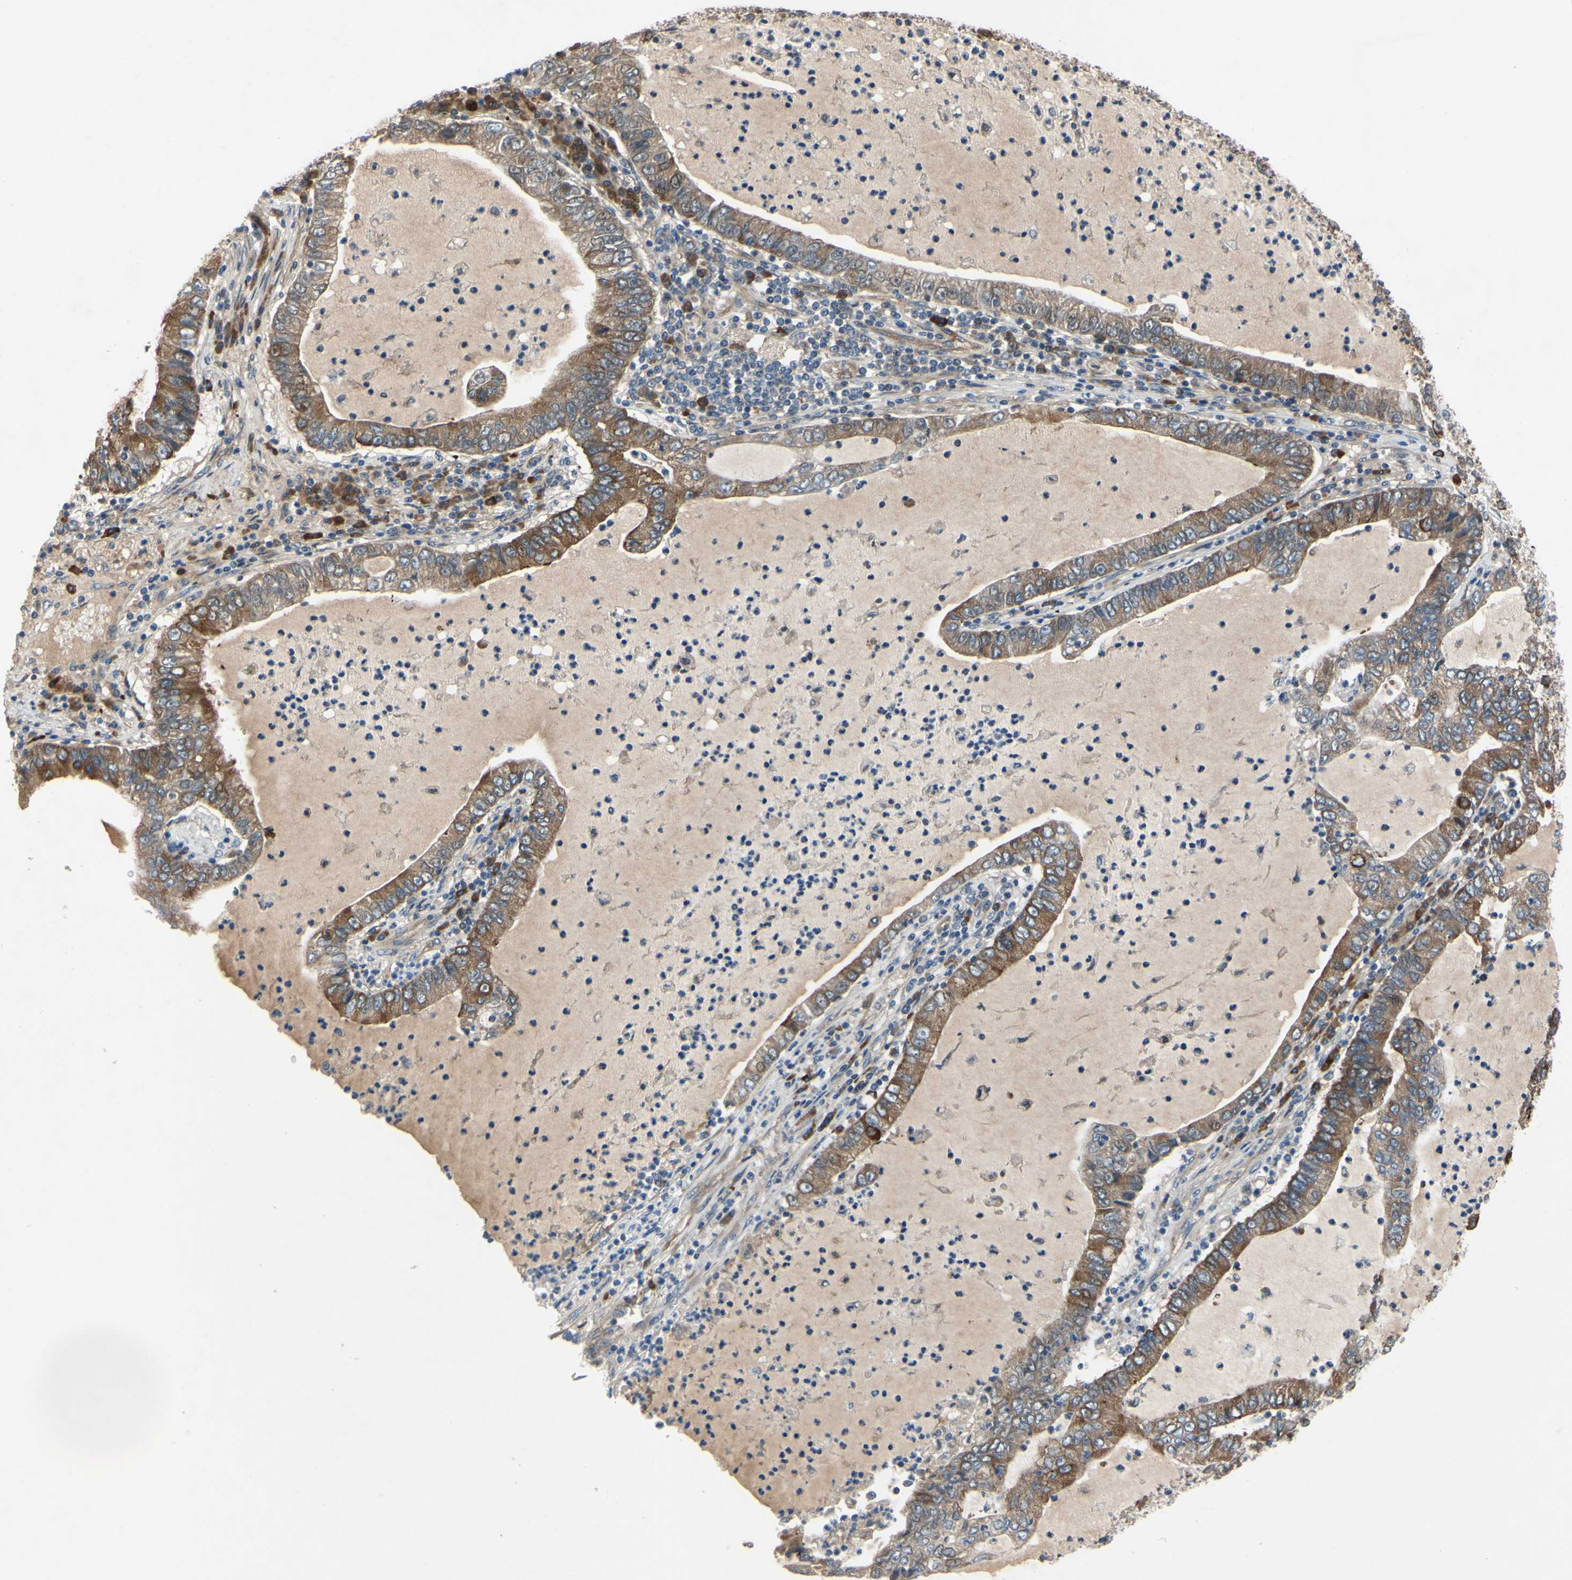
{"staining": {"intensity": "moderate", "quantity": ">75%", "location": "cytoplasmic/membranous"}, "tissue": "lung cancer", "cell_type": "Tumor cells", "image_type": "cancer", "snomed": [{"axis": "morphology", "description": "Adenocarcinoma, NOS"}, {"axis": "topography", "description": "Lung"}], "caption": "Immunohistochemical staining of lung cancer (adenocarcinoma) demonstrates medium levels of moderate cytoplasmic/membranous protein positivity in approximately >75% of tumor cells. (DAB IHC, brown staining for protein, blue staining for nuclei).", "gene": "XIAP", "patient": {"sex": "female", "age": 51}}